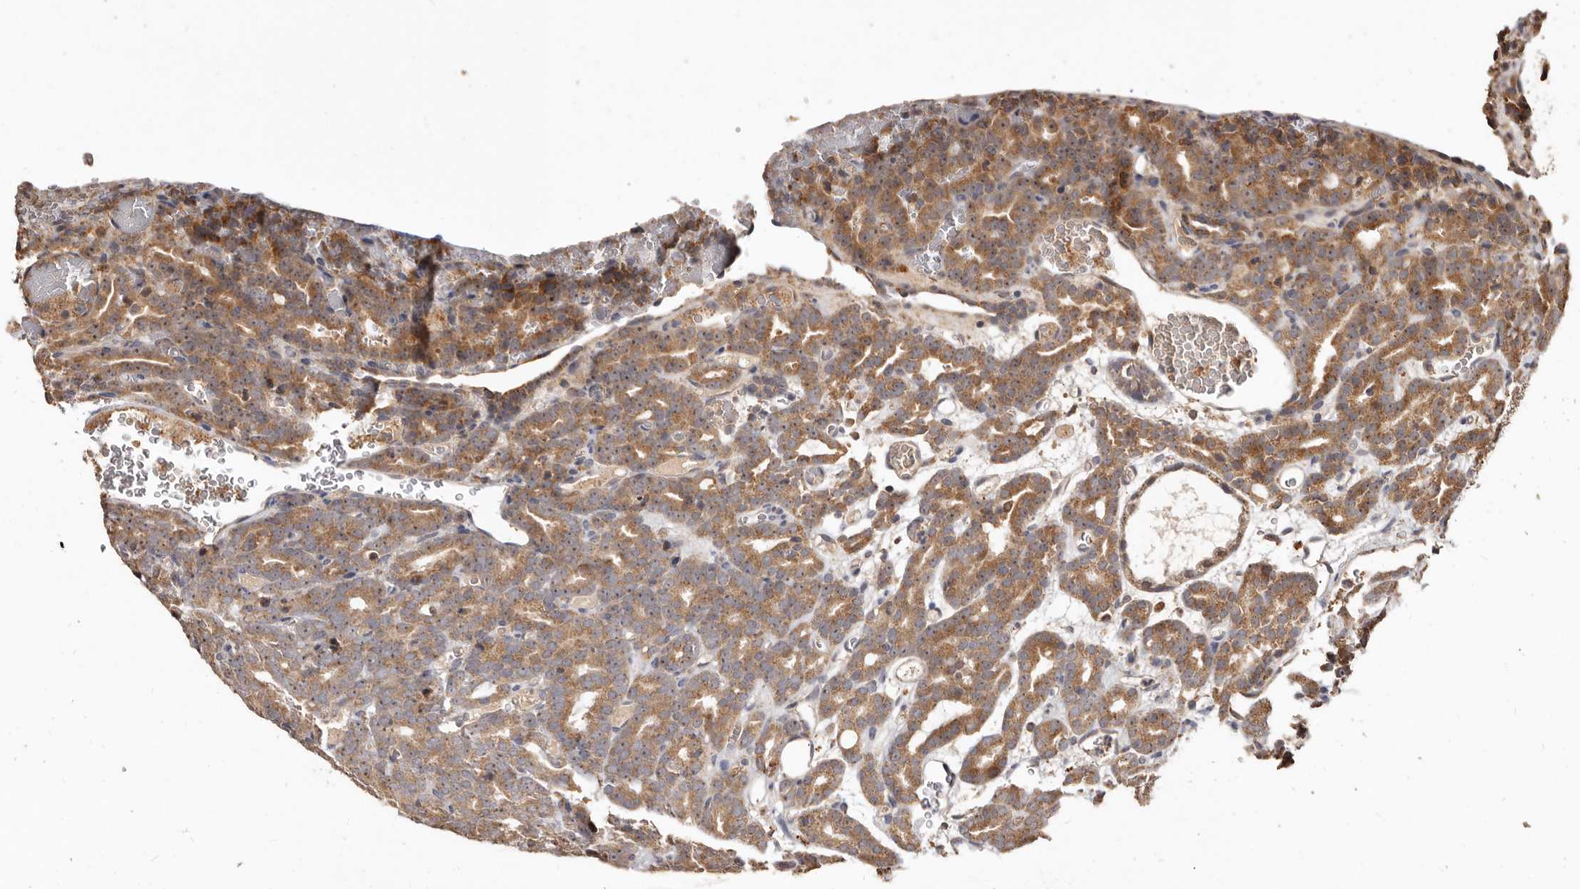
{"staining": {"intensity": "moderate", "quantity": ">75%", "location": "cytoplasmic/membranous"}, "tissue": "prostate cancer", "cell_type": "Tumor cells", "image_type": "cancer", "snomed": [{"axis": "morphology", "description": "Adenocarcinoma, High grade"}, {"axis": "topography", "description": "Prostate"}], "caption": "High-magnification brightfield microscopy of prostate cancer (high-grade adenocarcinoma) stained with DAB (3,3'-diaminobenzidine) (brown) and counterstained with hematoxylin (blue). tumor cells exhibit moderate cytoplasmic/membranous staining is seen in about>75% of cells.", "gene": "AKAP7", "patient": {"sex": "male", "age": 62}}